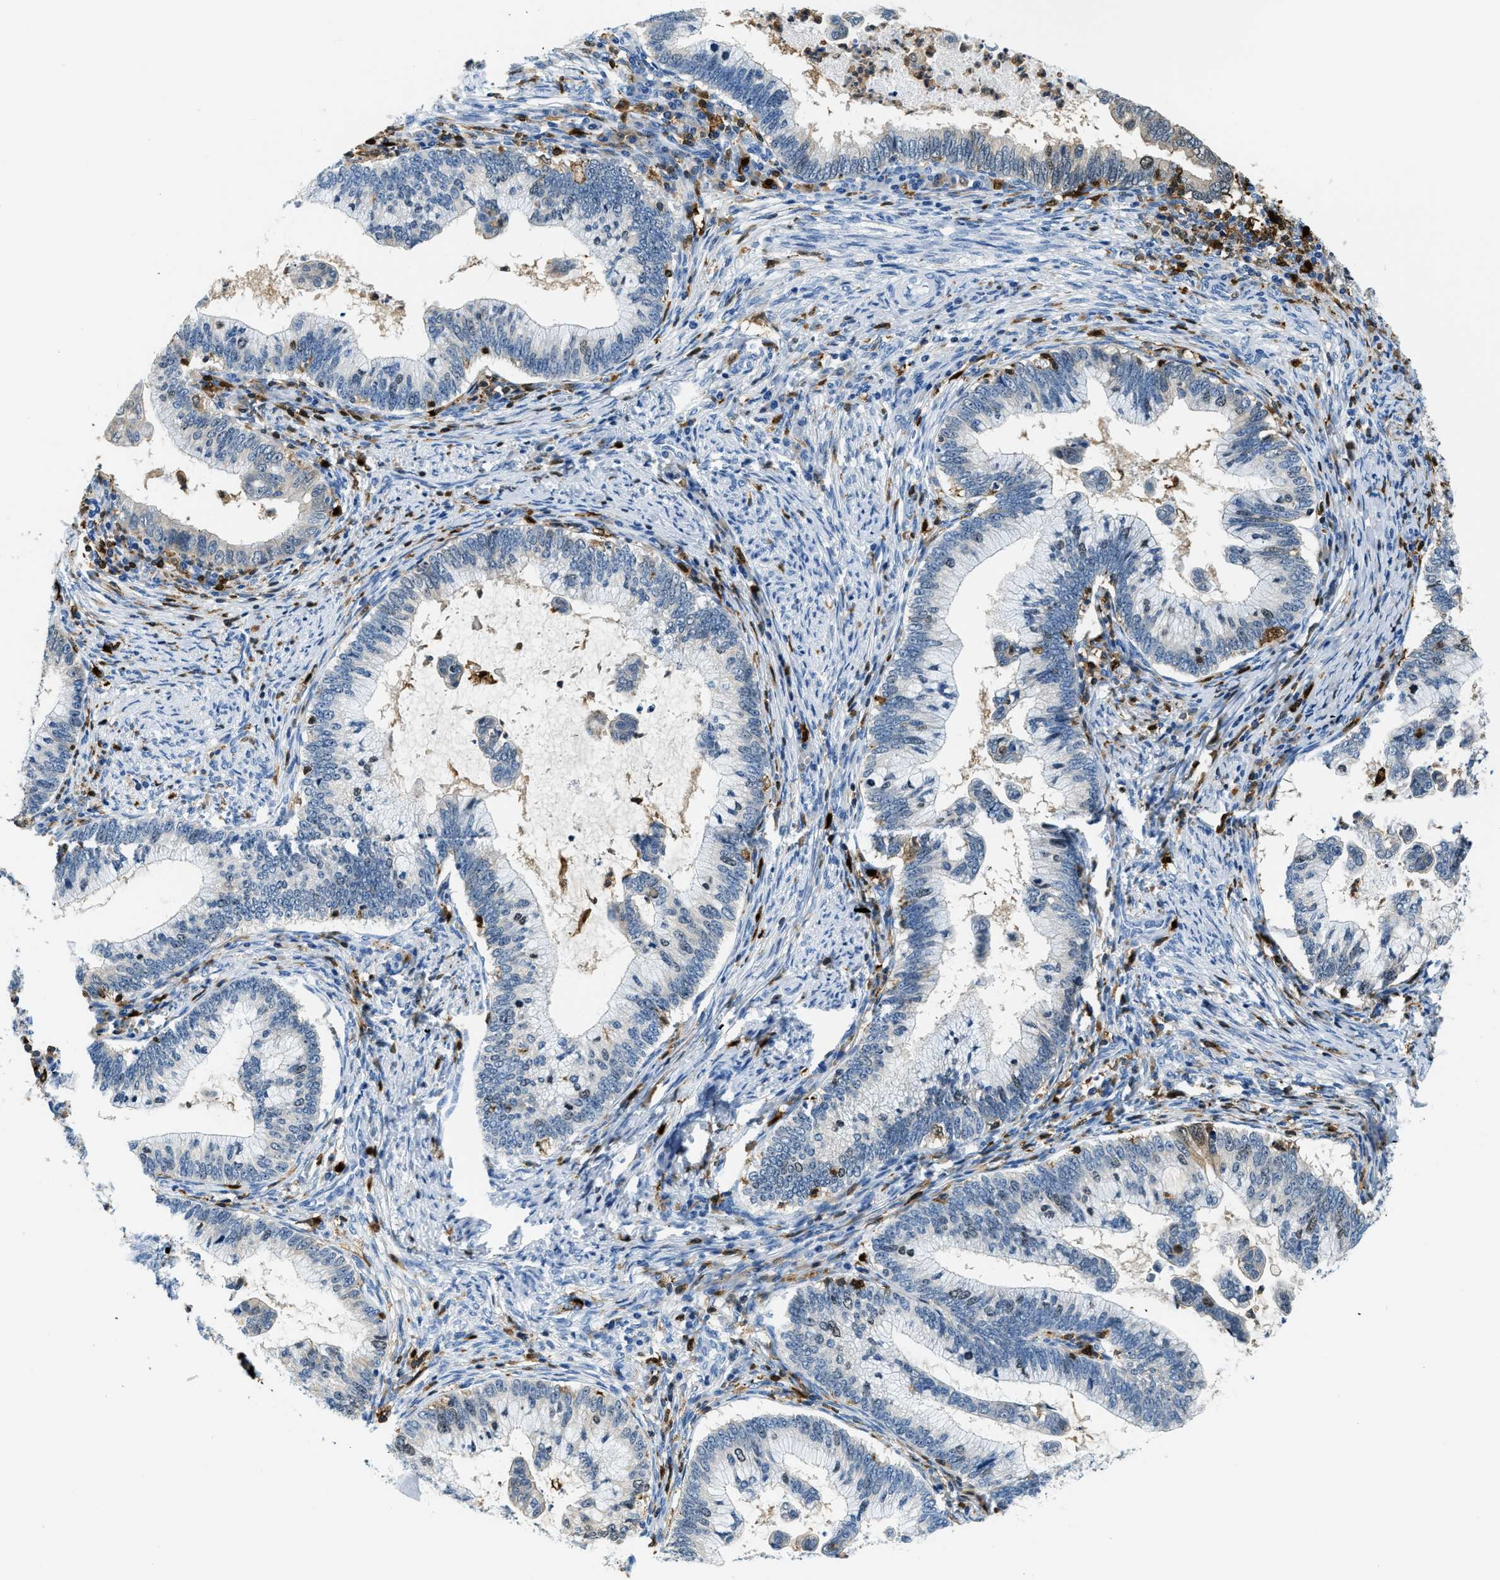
{"staining": {"intensity": "negative", "quantity": "none", "location": "none"}, "tissue": "cervical cancer", "cell_type": "Tumor cells", "image_type": "cancer", "snomed": [{"axis": "morphology", "description": "Adenocarcinoma, NOS"}, {"axis": "topography", "description": "Cervix"}], "caption": "Tumor cells are negative for brown protein staining in cervical cancer.", "gene": "CAPG", "patient": {"sex": "female", "age": 36}}